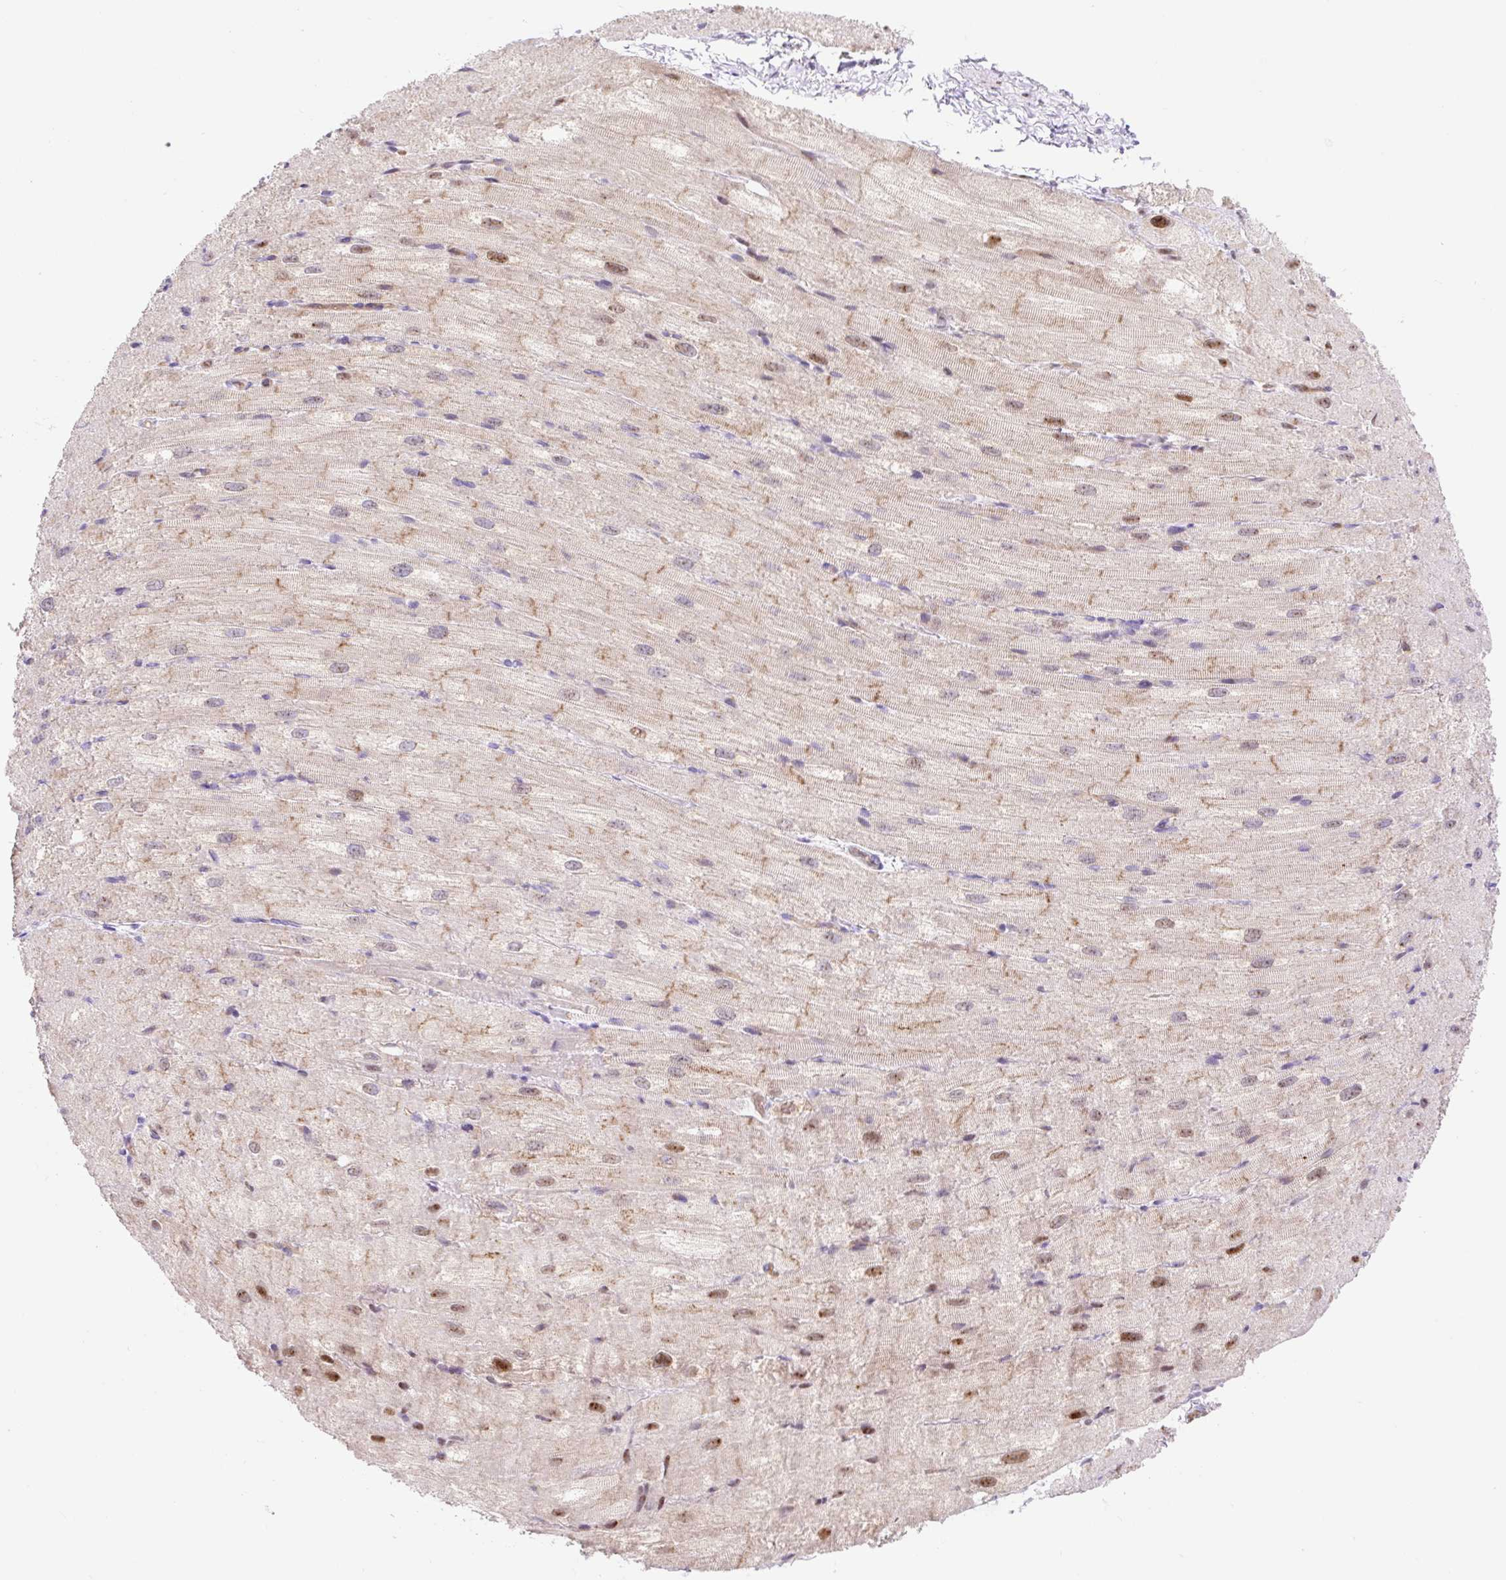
{"staining": {"intensity": "moderate", "quantity": "<25%", "location": "cytoplasmic/membranous,nuclear"}, "tissue": "heart muscle", "cell_type": "Cardiomyocytes", "image_type": "normal", "snomed": [{"axis": "morphology", "description": "Normal tissue, NOS"}, {"axis": "topography", "description": "Heart"}], "caption": "IHC micrograph of unremarkable heart muscle: heart muscle stained using immunohistochemistry (IHC) displays low levels of moderate protein expression localized specifically in the cytoplasmic/membranous,nuclear of cardiomyocytes, appearing as a cytoplasmic/membranous,nuclear brown color.", "gene": "HIP1R", "patient": {"sex": "male", "age": 62}}